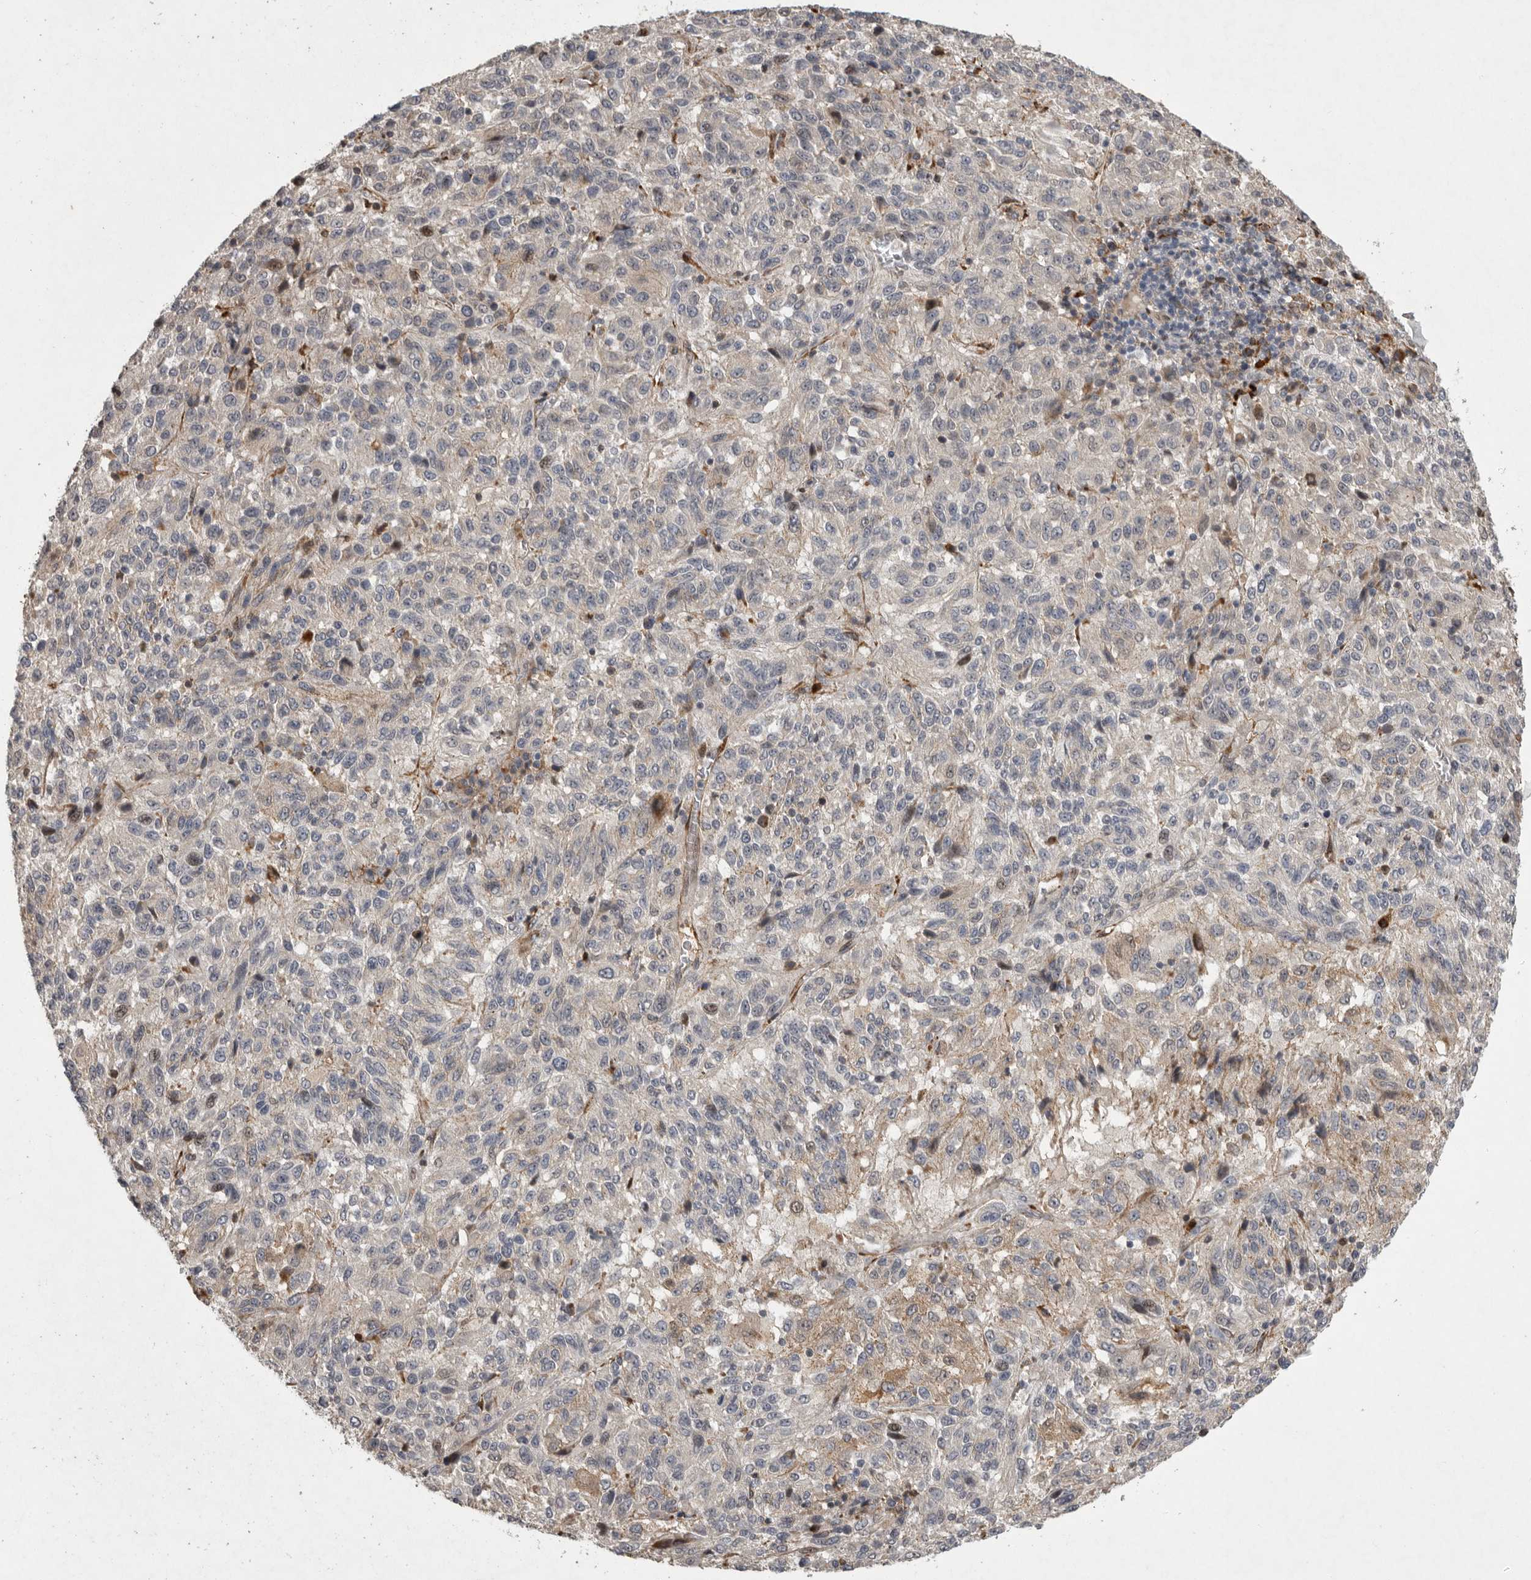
{"staining": {"intensity": "weak", "quantity": "<25%", "location": "cytoplasmic/membranous"}, "tissue": "melanoma", "cell_type": "Tumor cells", "image_type": "cancer", "snomed": [{"axis": "morphology", "description": "Malignant melanoma, Metastatic site"}, {"axis": "topography", "description": "Lung"}], "caption": "There is no significant expression in tumor cells of malignant melanoma (metastatic site).", "gene": "MPDZ", "patient": {"sex": "male", "age": 64}}